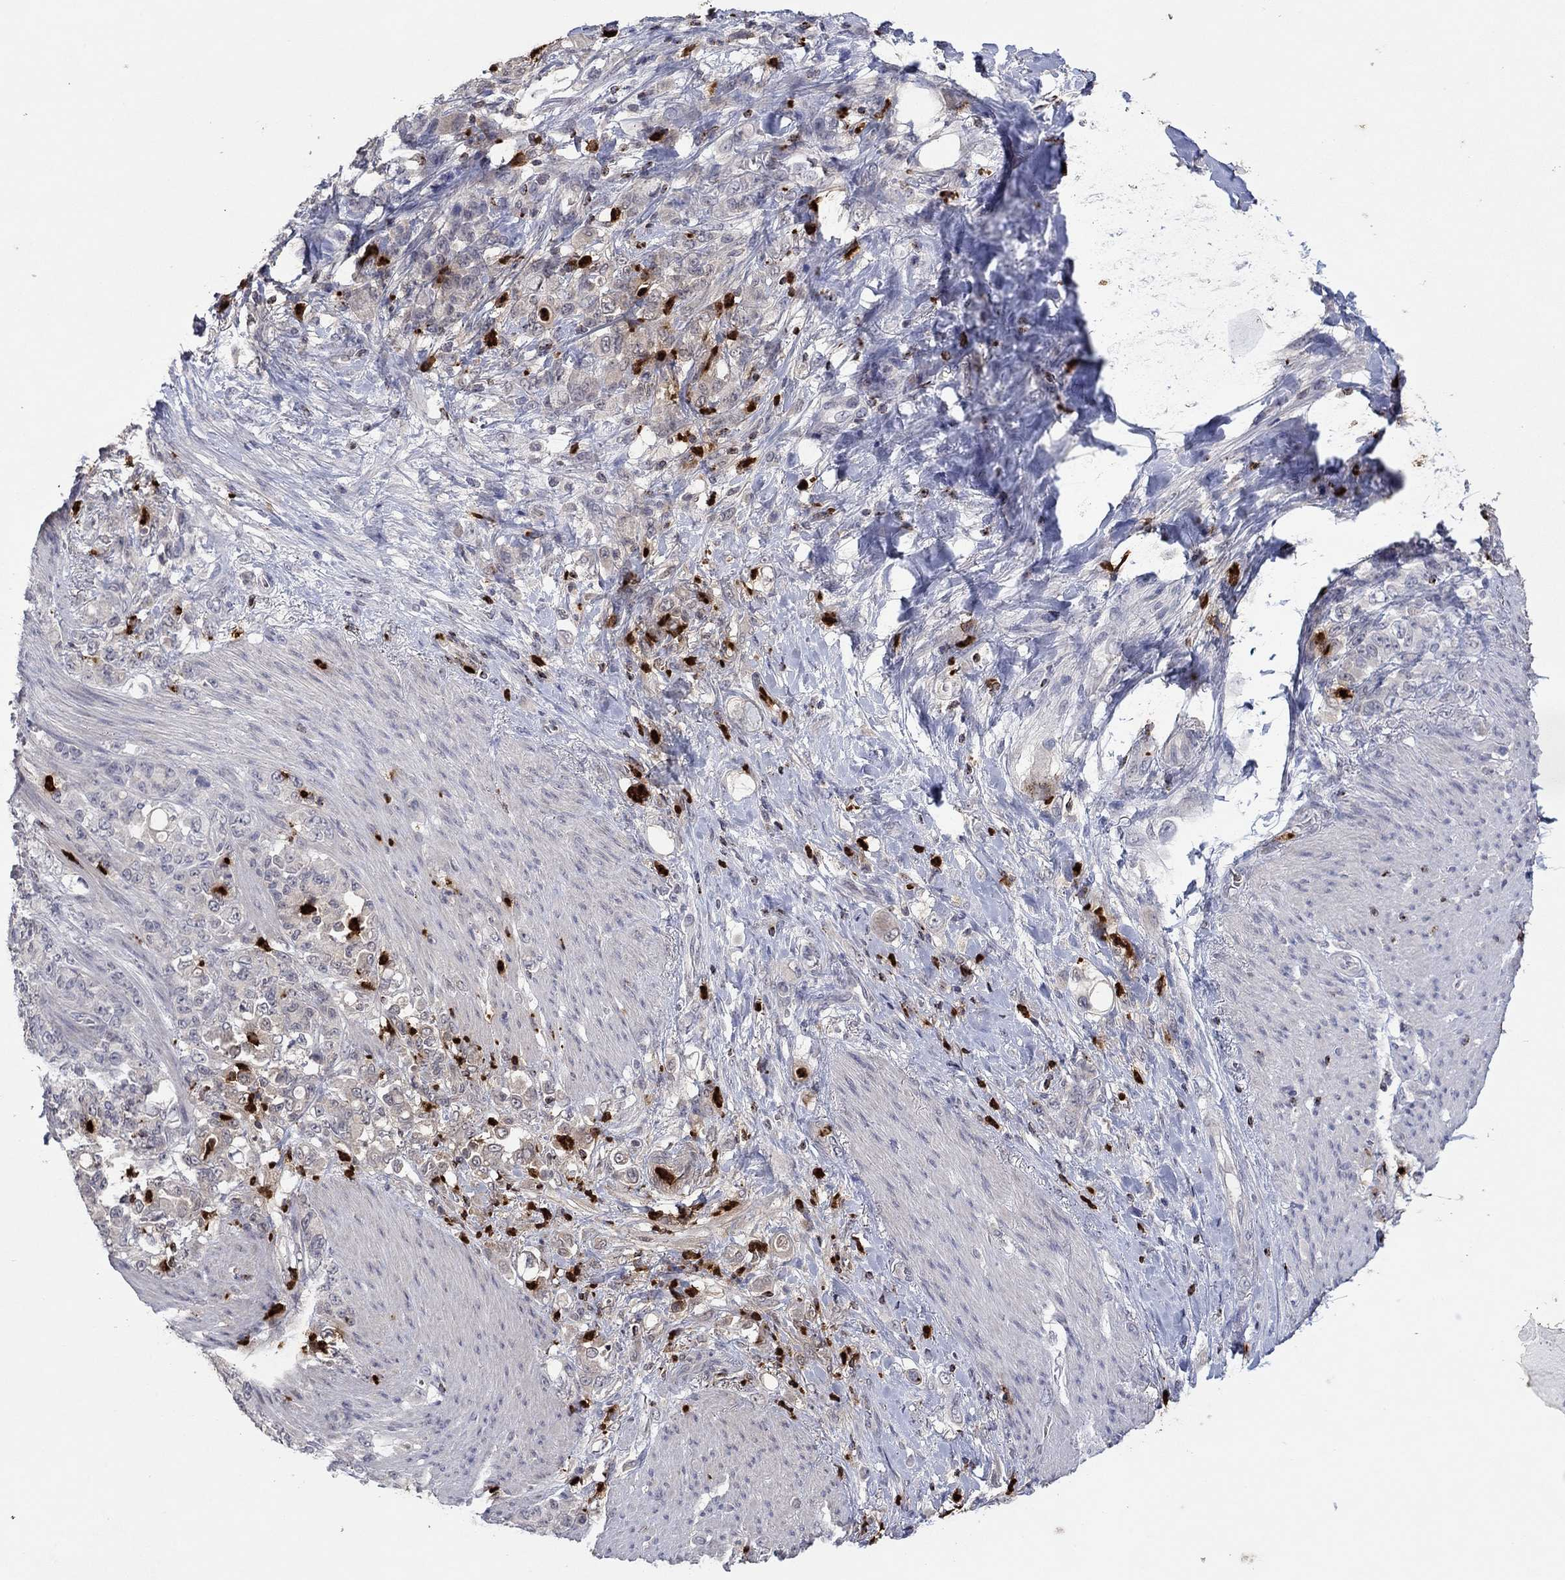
{"staining": {"intensity": "weak", "quantity": "<25%", "location": "cytoplasmic/membranous"}, "tissue": "stomach cancer", "cell_type": "Tumor cells", "image_type": "cancer", "snomed": [{"axis": "morphology", "description": "Adenocarcinoma, NOS"}, {"axis": "topography", "description": "Stomach"}], "caption": "An immunohistochemistry micrograph of stomach cancer (adenocarcinoma) is shown. There is no staining in tumor cells of stomach cancer (adenocarcinoma).", "gene": "CCL5", "patient": {"sex": "female", "age": 79}}